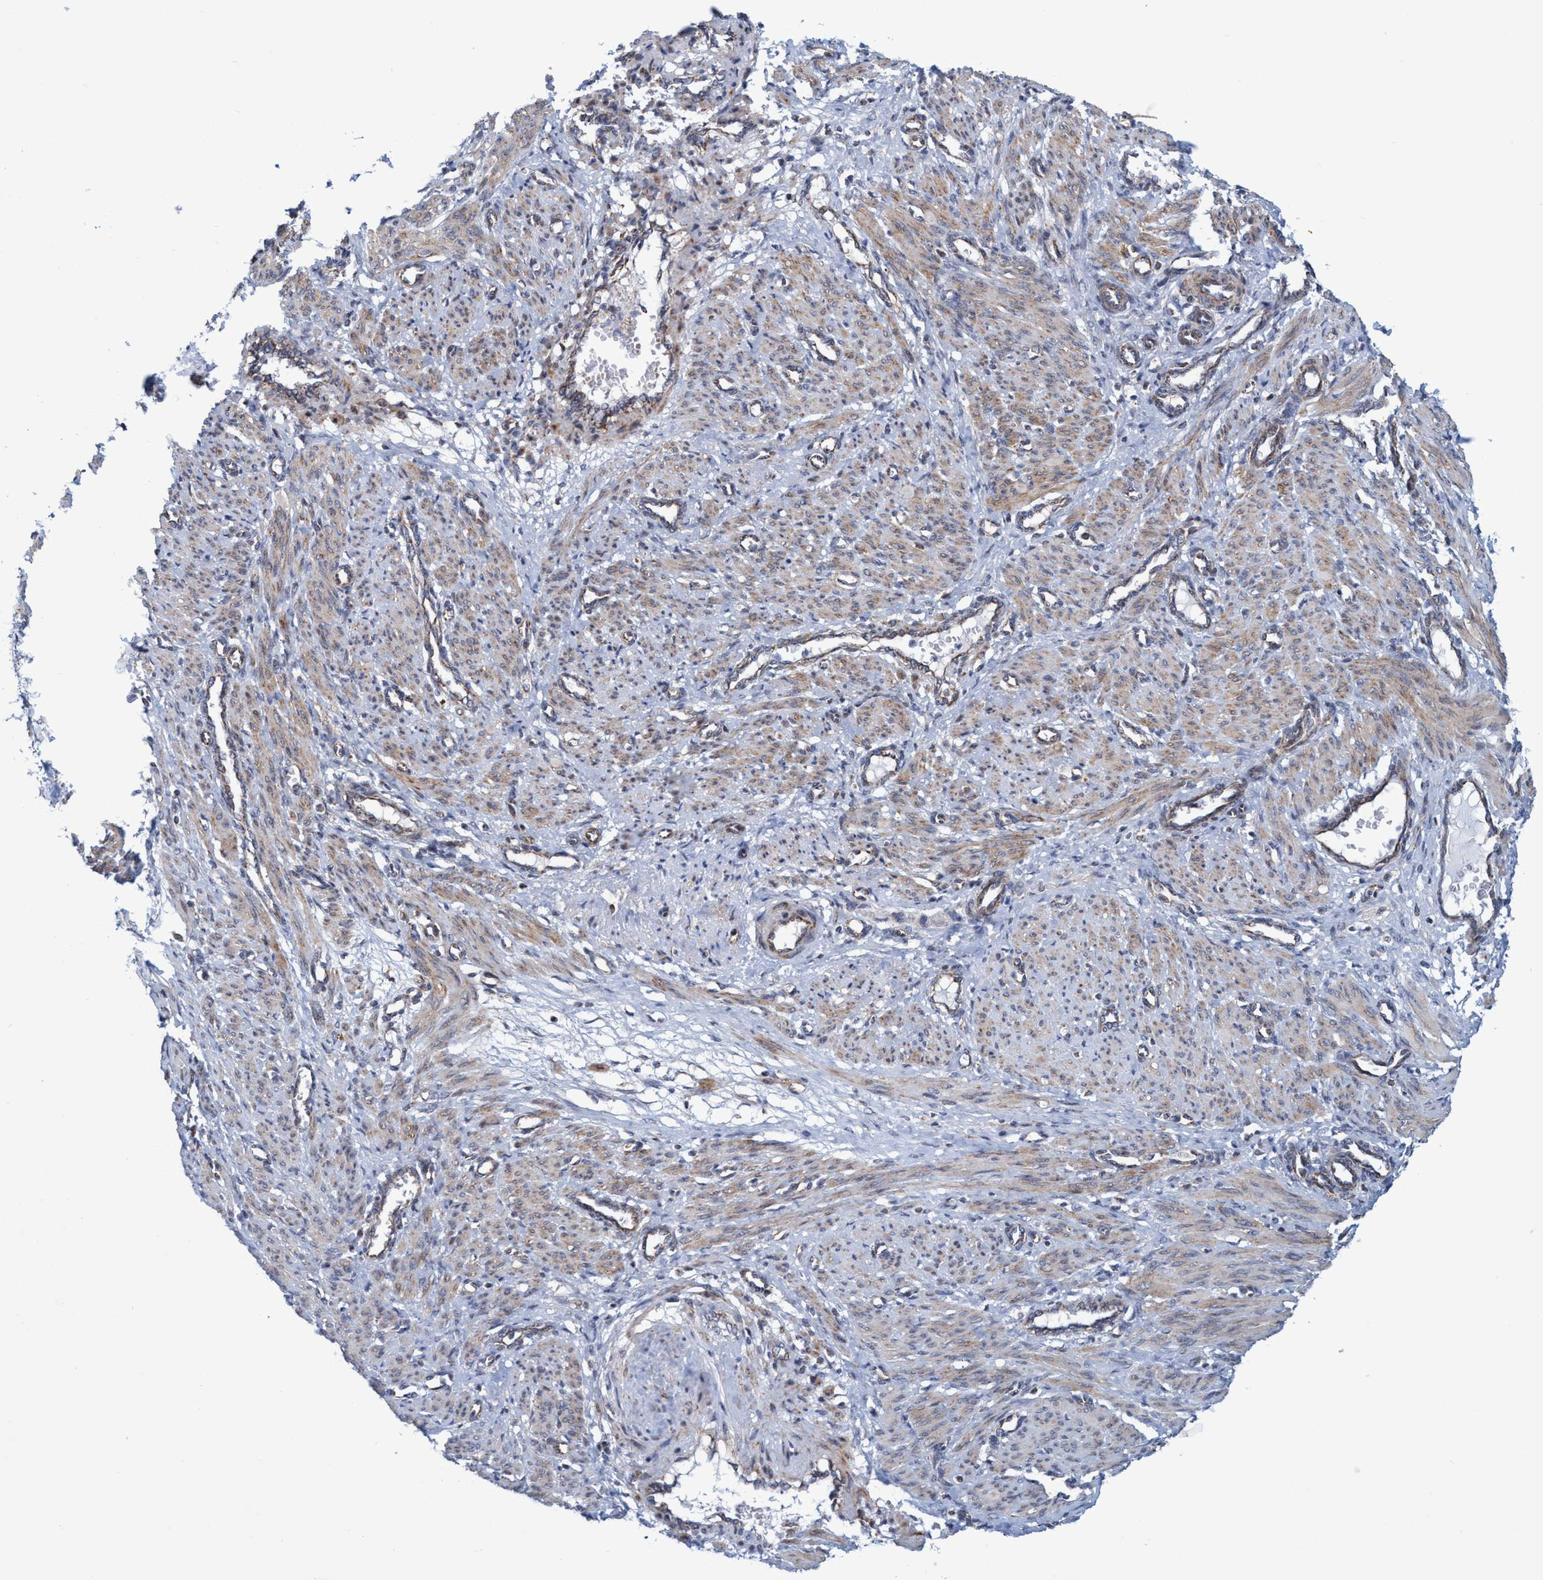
{"staining": {"intensity": "moderate", "quantity": ">75%", "location": "cytoplasmic/membranous"}, "tissue": "smooth muscle", "cell_type": "Smooth muscle cells", "image_type": "normal", "snomed": [{"axis": "morphology", "description": "Normal tissue, NOS"}, {"axis": "topography", "description": "Endometrium"}], "caption": "Moderate cytoplasmic/membranous positivity for a protein is seen in about >75% of smooth muscle cells of normal smooth muscle using immunohistochemistry.", "gene": "POLR1F", "patient": {"sex": "female", "age": 33}}